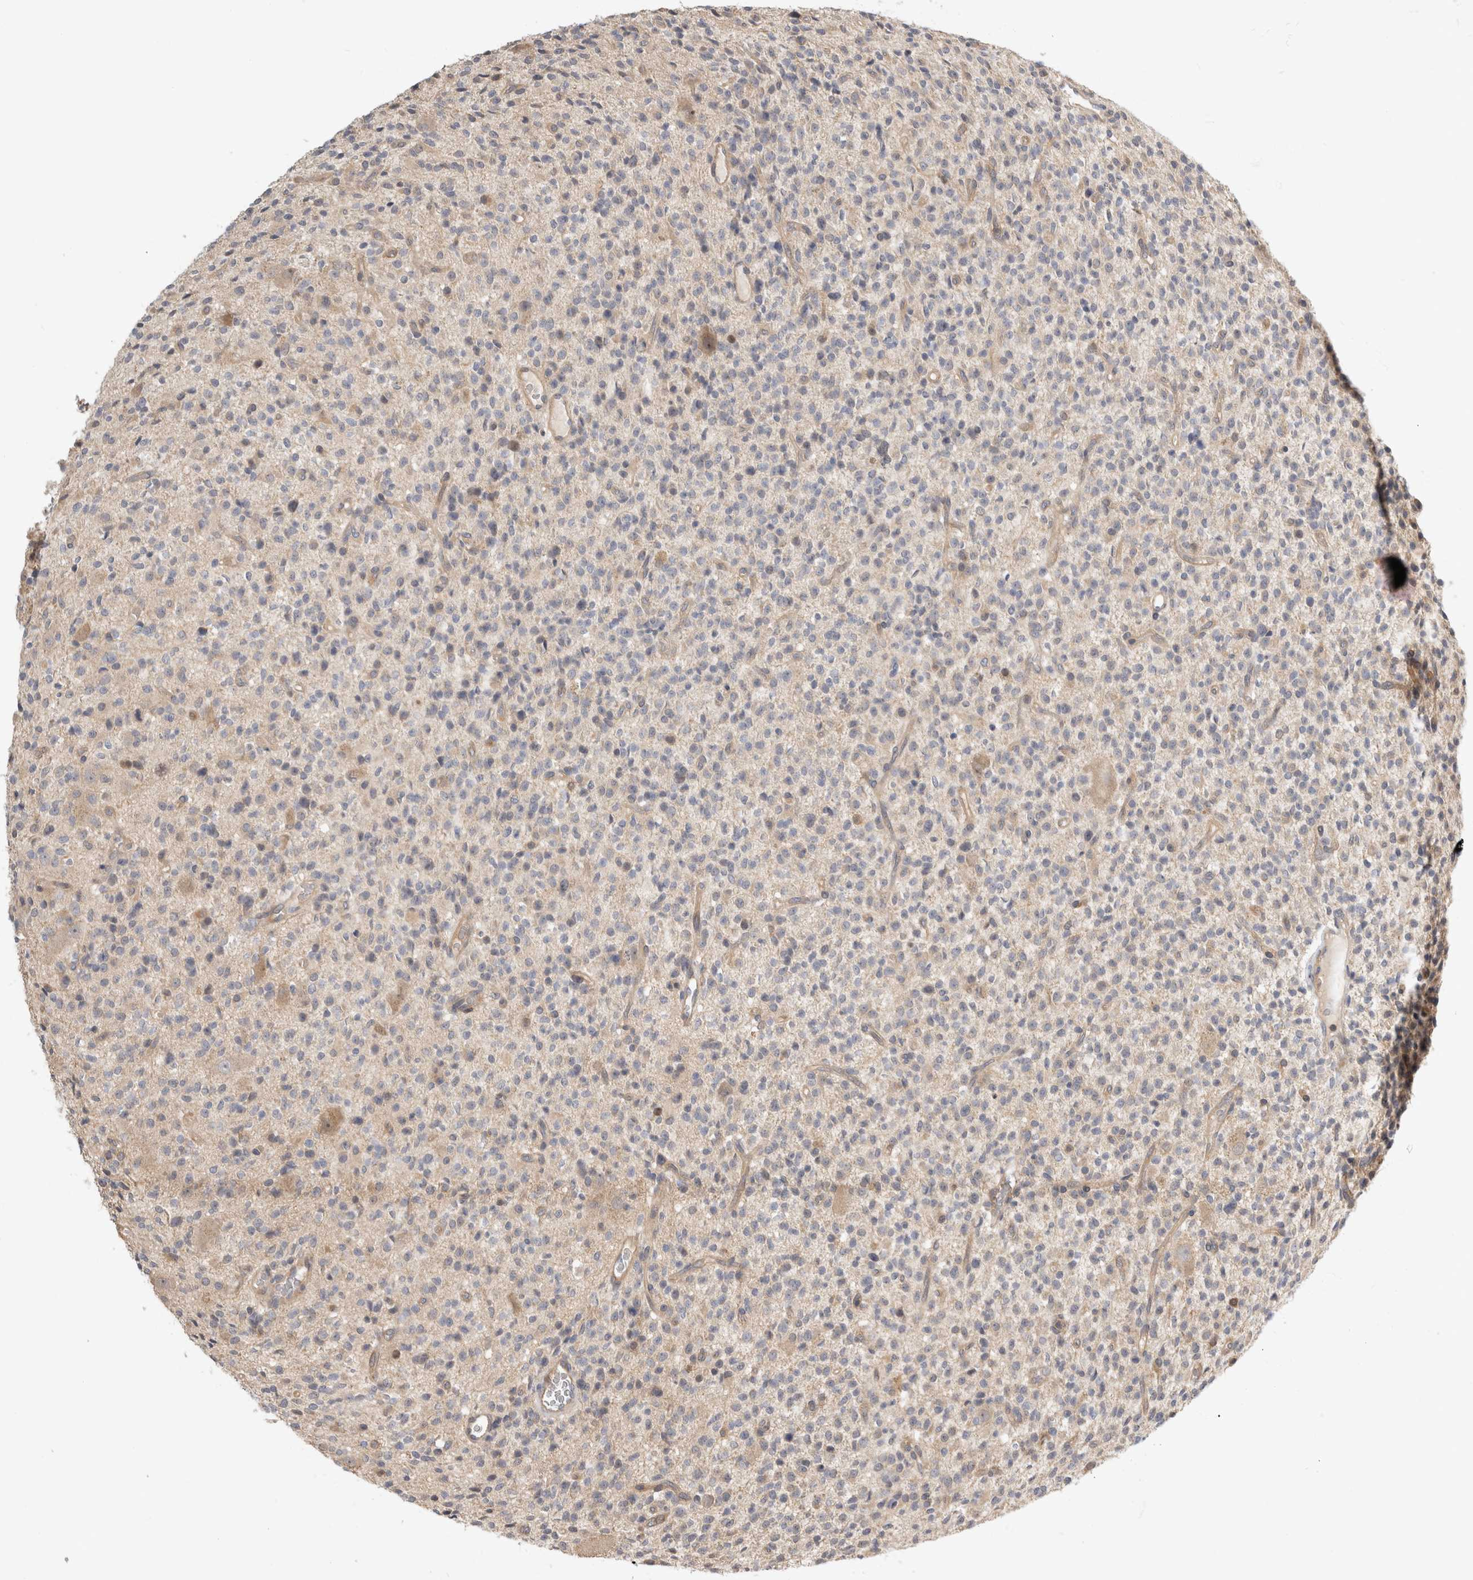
{"staining": {"intensity": "negative", "quantity": "none", "location": "none"}, "tissue": "glioma", "cell_type": "Tumor cells", "image_type": "cancer", "snomed": [{"axis": "morphology", "description": "Glioma, malignant, High grade"}, {"axis": "topography", "description": "Brain"}], "caption": "This is an immunohistochemistry image of glioma. There is no expression in tumor cells.", "gene": "PGM1", "patient": {"sex": "male", "age": 34}}